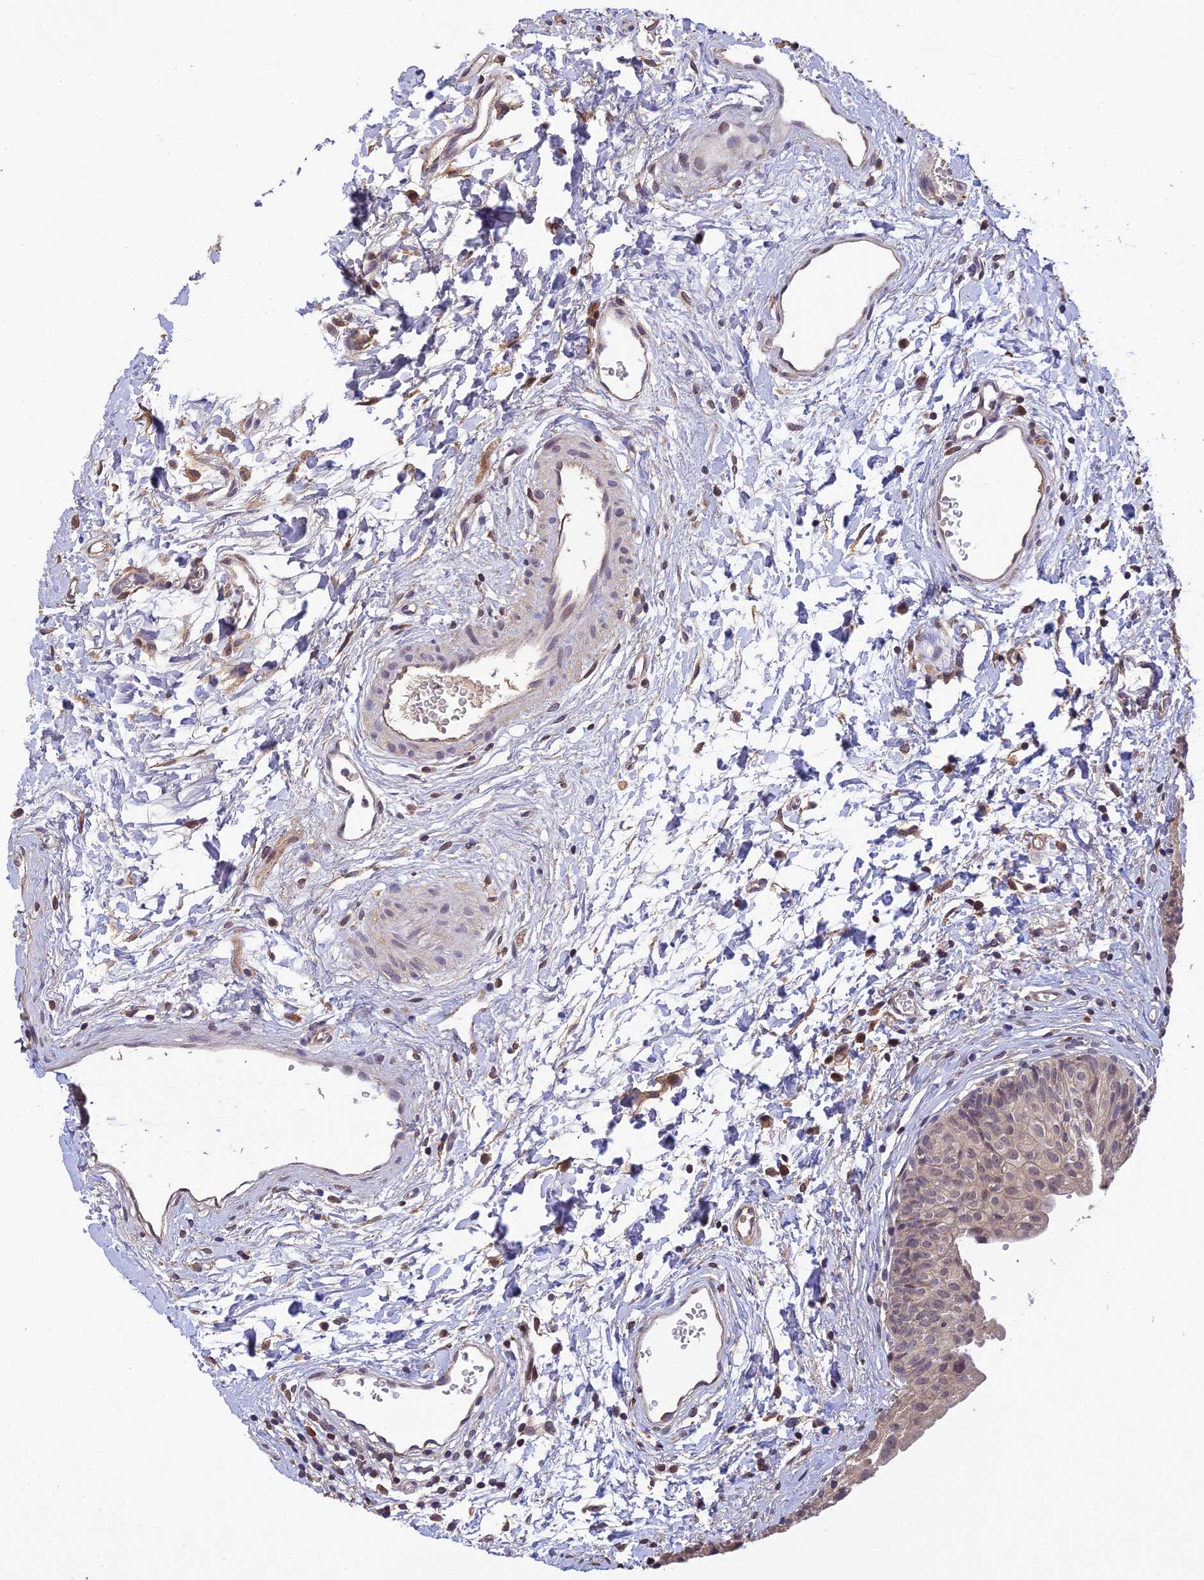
{"staining": {"intensity": "weak", "quantity": "25%-75%", "location": "cytoplasmic/membranous"}, "tissue": "urinary bladder", "cell_type": "Urothelial cells", "image_type": "normal", "snomed": [{"axis": "morphology", "description": "Normal tissue, NOS"}, {"axis": "topography", "description": "Urinary bladder"}], "caption": "Normal urinary bladder exhibits weak cytoplasmic/membranous positivity in approximately 25%-75% of urothelial cells.", "gene": "DENND5B", "patient": {"sex": "male", "age": 51}}